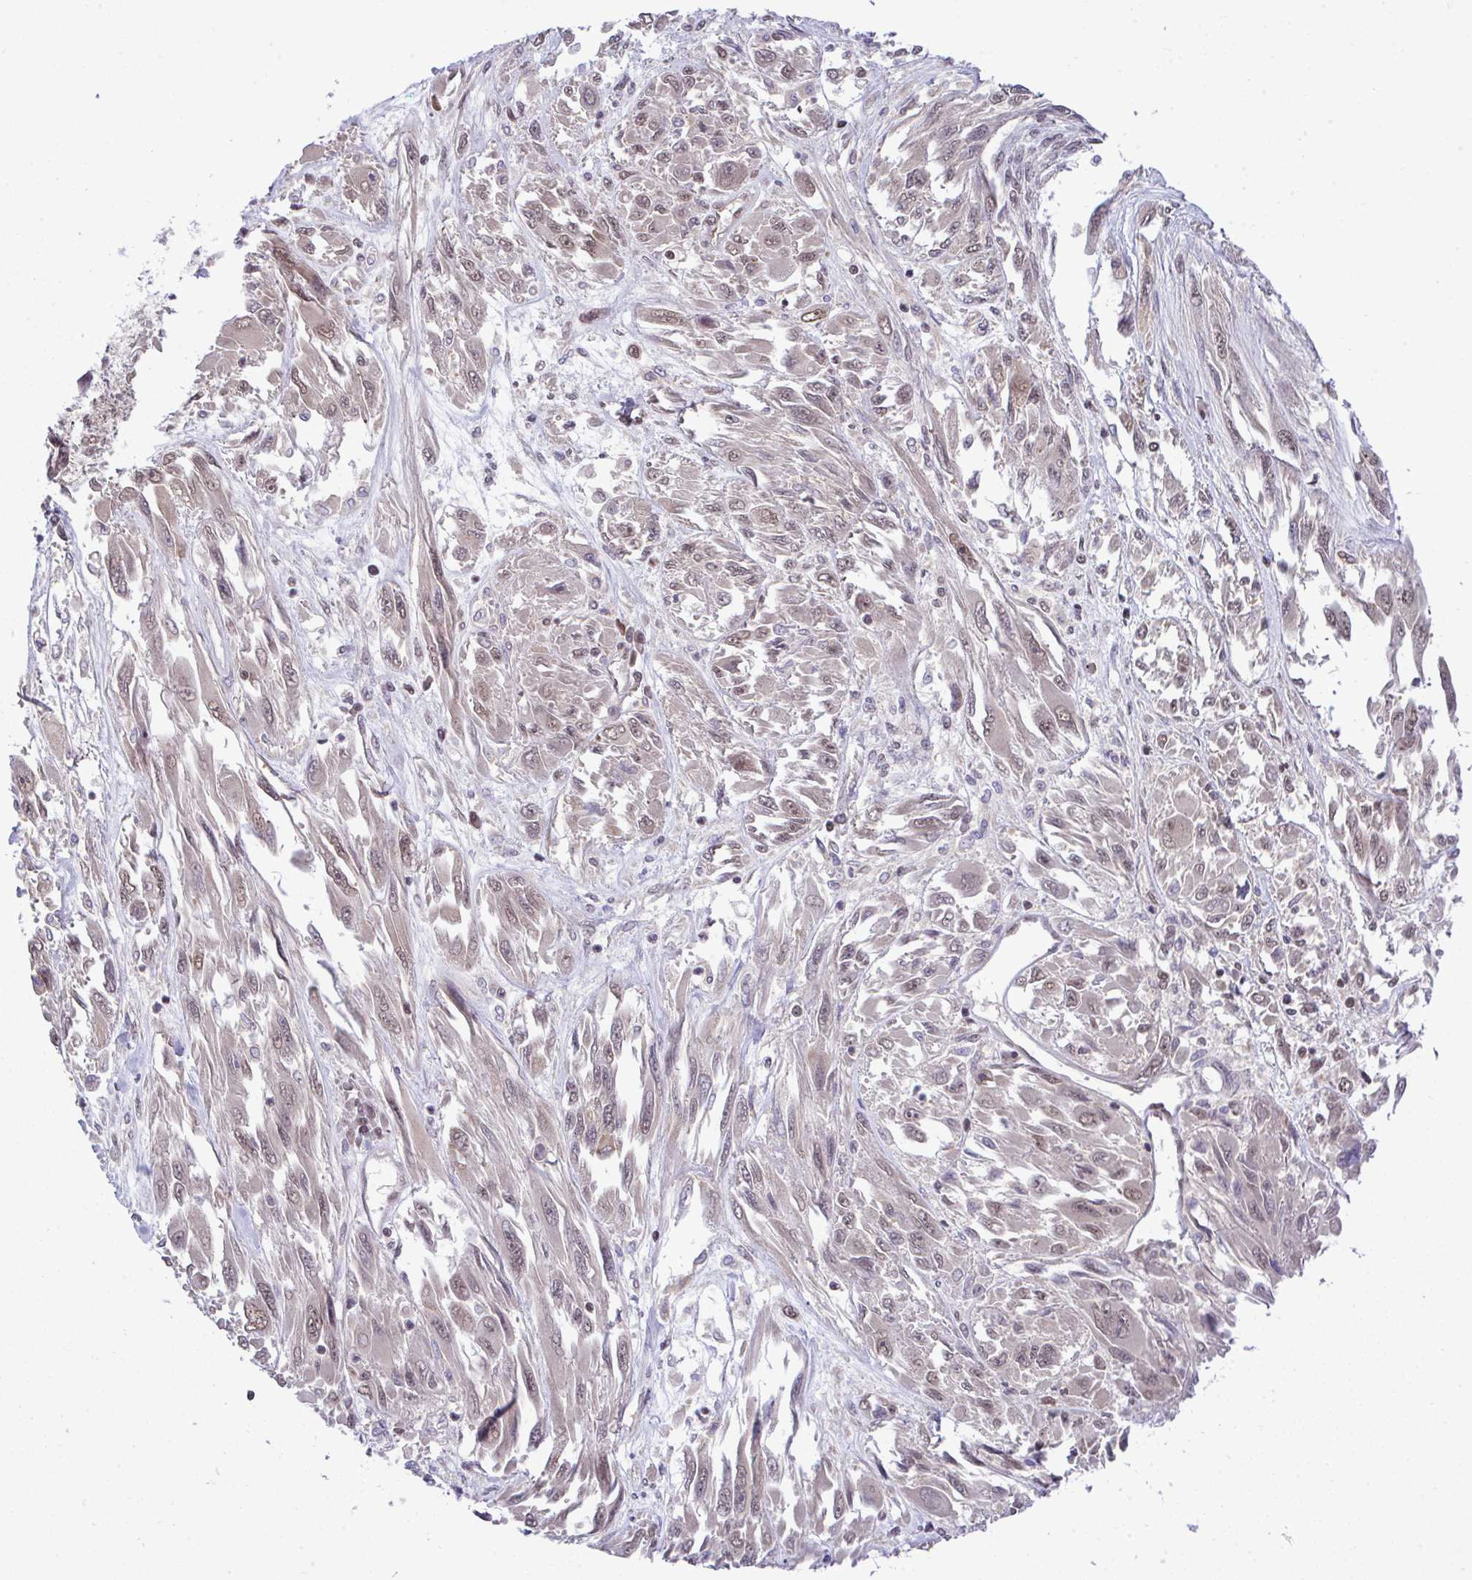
{"staining": {"intensity": "weak", "quantity": ">75%", "location": "nuclear"}, "tissue": "melanoma", "cell_type": "Tumor cells", "image_type": "cancer", "snomed": [{"axis": "morphology", "description": "Malignant melanoma, NOS"}, {"axis": "topography", "description": "Skin"}], "caption": "Protein positivity by immunohistochemistry (IHC) shows weak nuclear staining in about >75% of tumor cells in melanoma. The staining was performed using DAB to visualize the protein expression in brown, while the nuclei were stained in blue with hematoxylin (Magnification: 20x).", "gene": "C9orf64", "patient": {"sex": "female", "age": 91}}